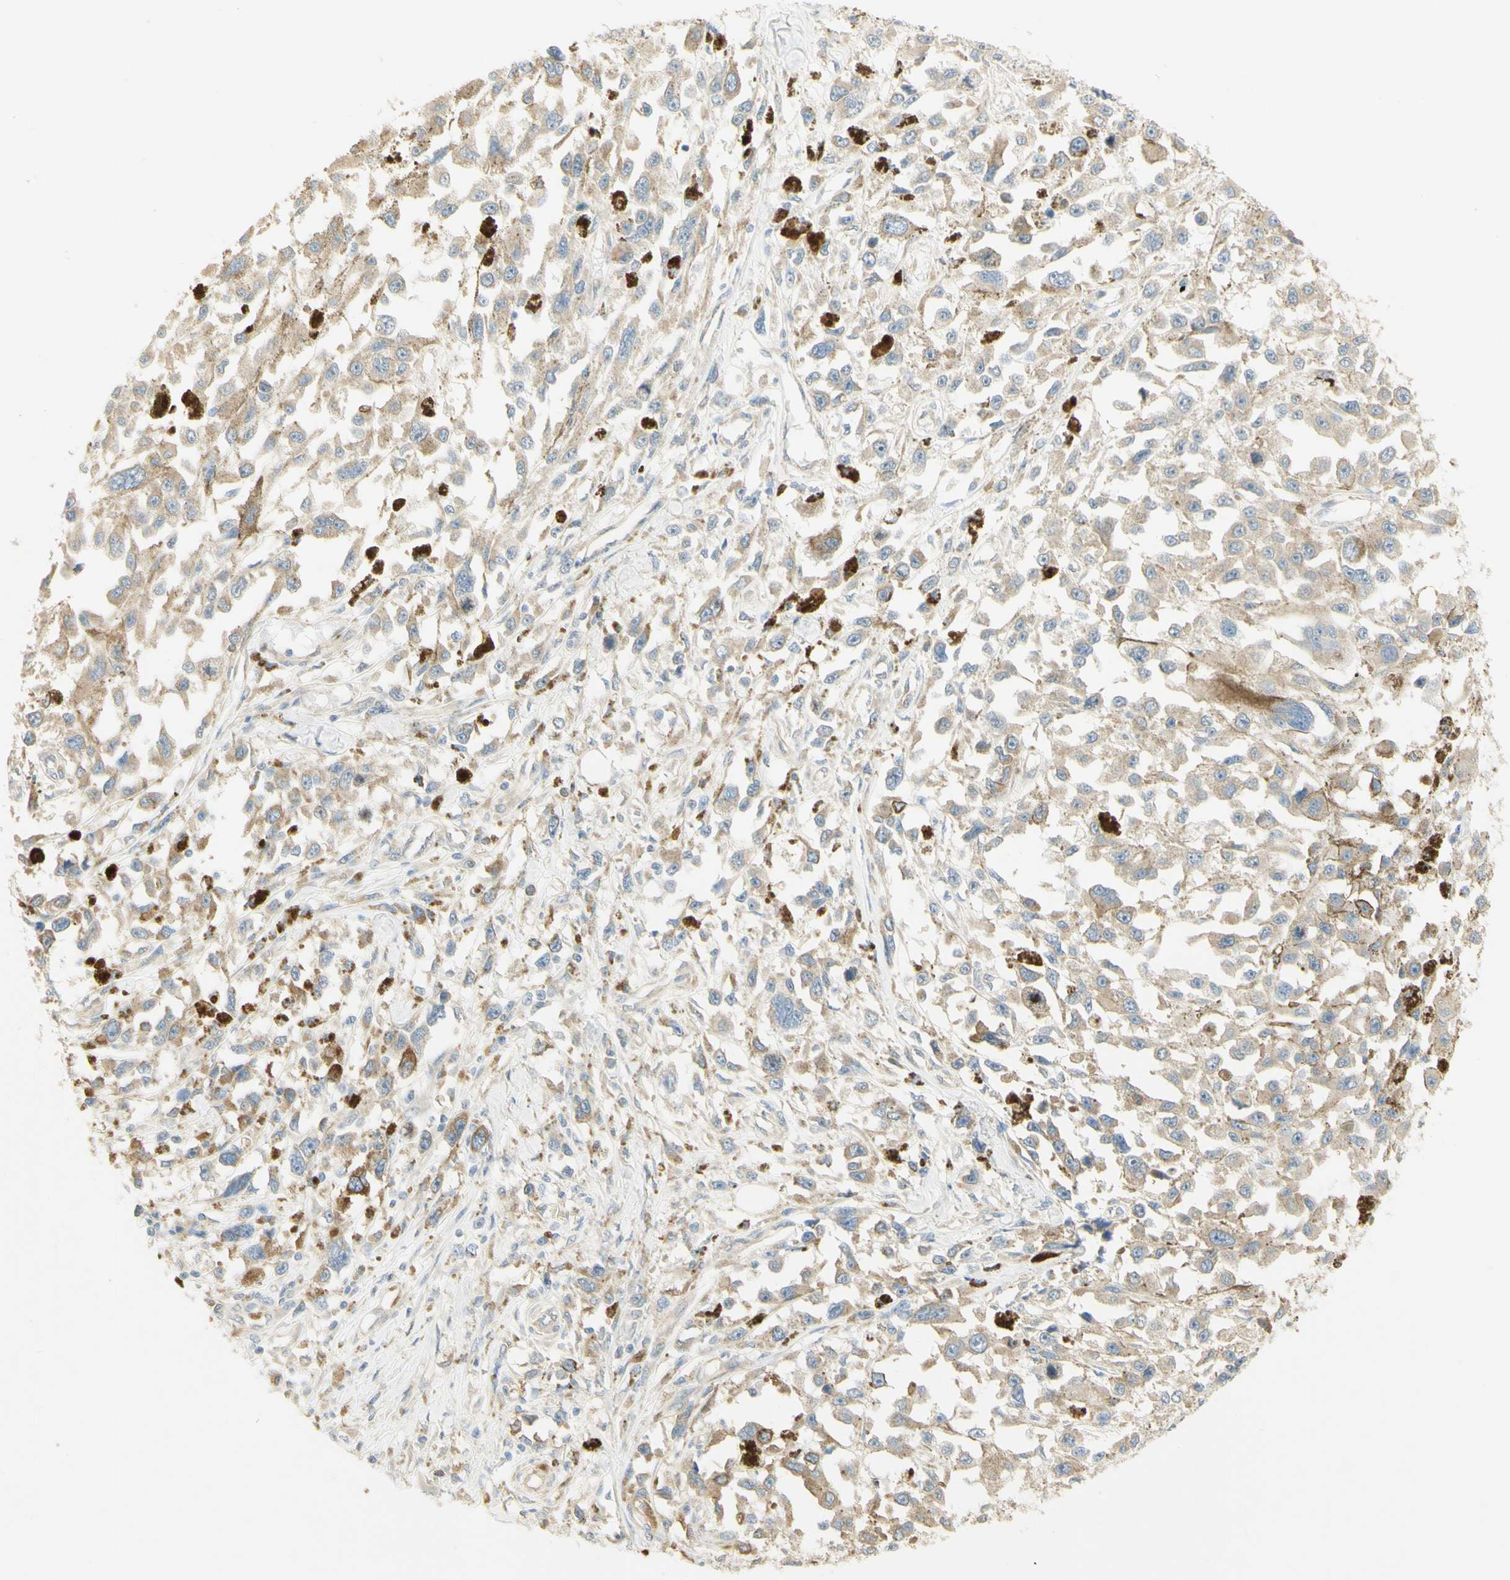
{"staining": {"intensity": "weak", "quantity": ">75%", "location": "cytoplasmic/membranous"}, "tissue": "melanoma", "cell_type": "Tumor cells", "image_type": "cancer", "snomed": [{"axis": "morphology", "description": "Malignant melanoma, Metastatic site"}, {"axis": "topography", "description": "Lymph node"}], "caption": "The image reveals immunohistochemical staining of melanoma. There is weak cytoplasmic/membranous expression is appreciated in about >75% of tumor cells.", "gene": "KIF11", "patient": {"sex": "male", "age": 59}}